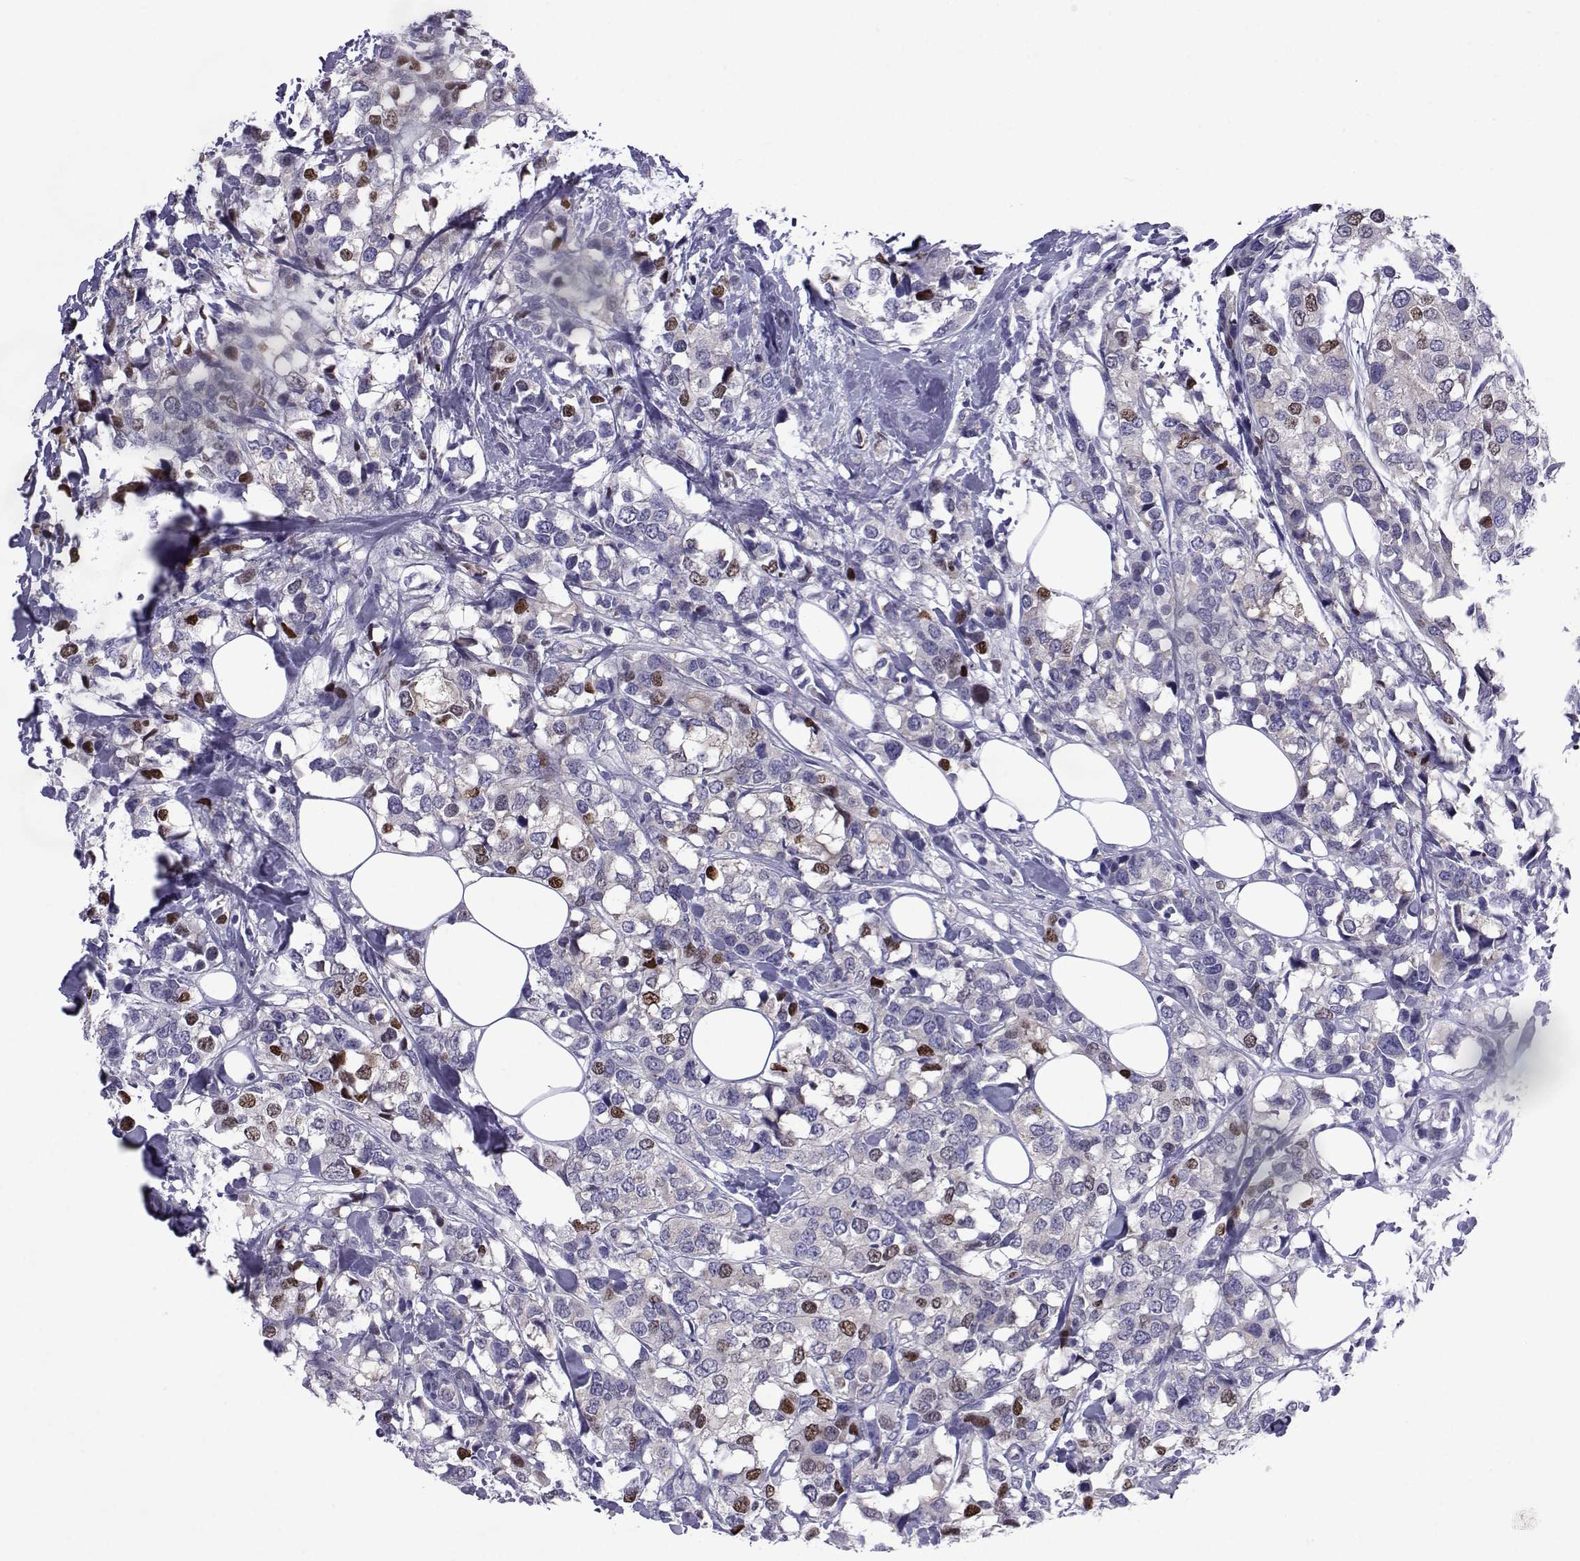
{"staining": {"intensity": "strong", "quantity": "<25%", "location": "nuclear"}, "tissue": "breast cancer", "cell_type": "Tumor cells", "image_type": "cancer", "snomed": [{"axis": "morphology", "description": "Lobular carcinoma"}, {"axis": "topography", "description": "Breast"}], "caption": "This micrograph displays immunohistochemistry staining of breast cancer, with medium strong nuclear expression in approximately <25% of tumor cells.", "gene": "COL22A1", "patient": {"sex": "female", "age": 59}}